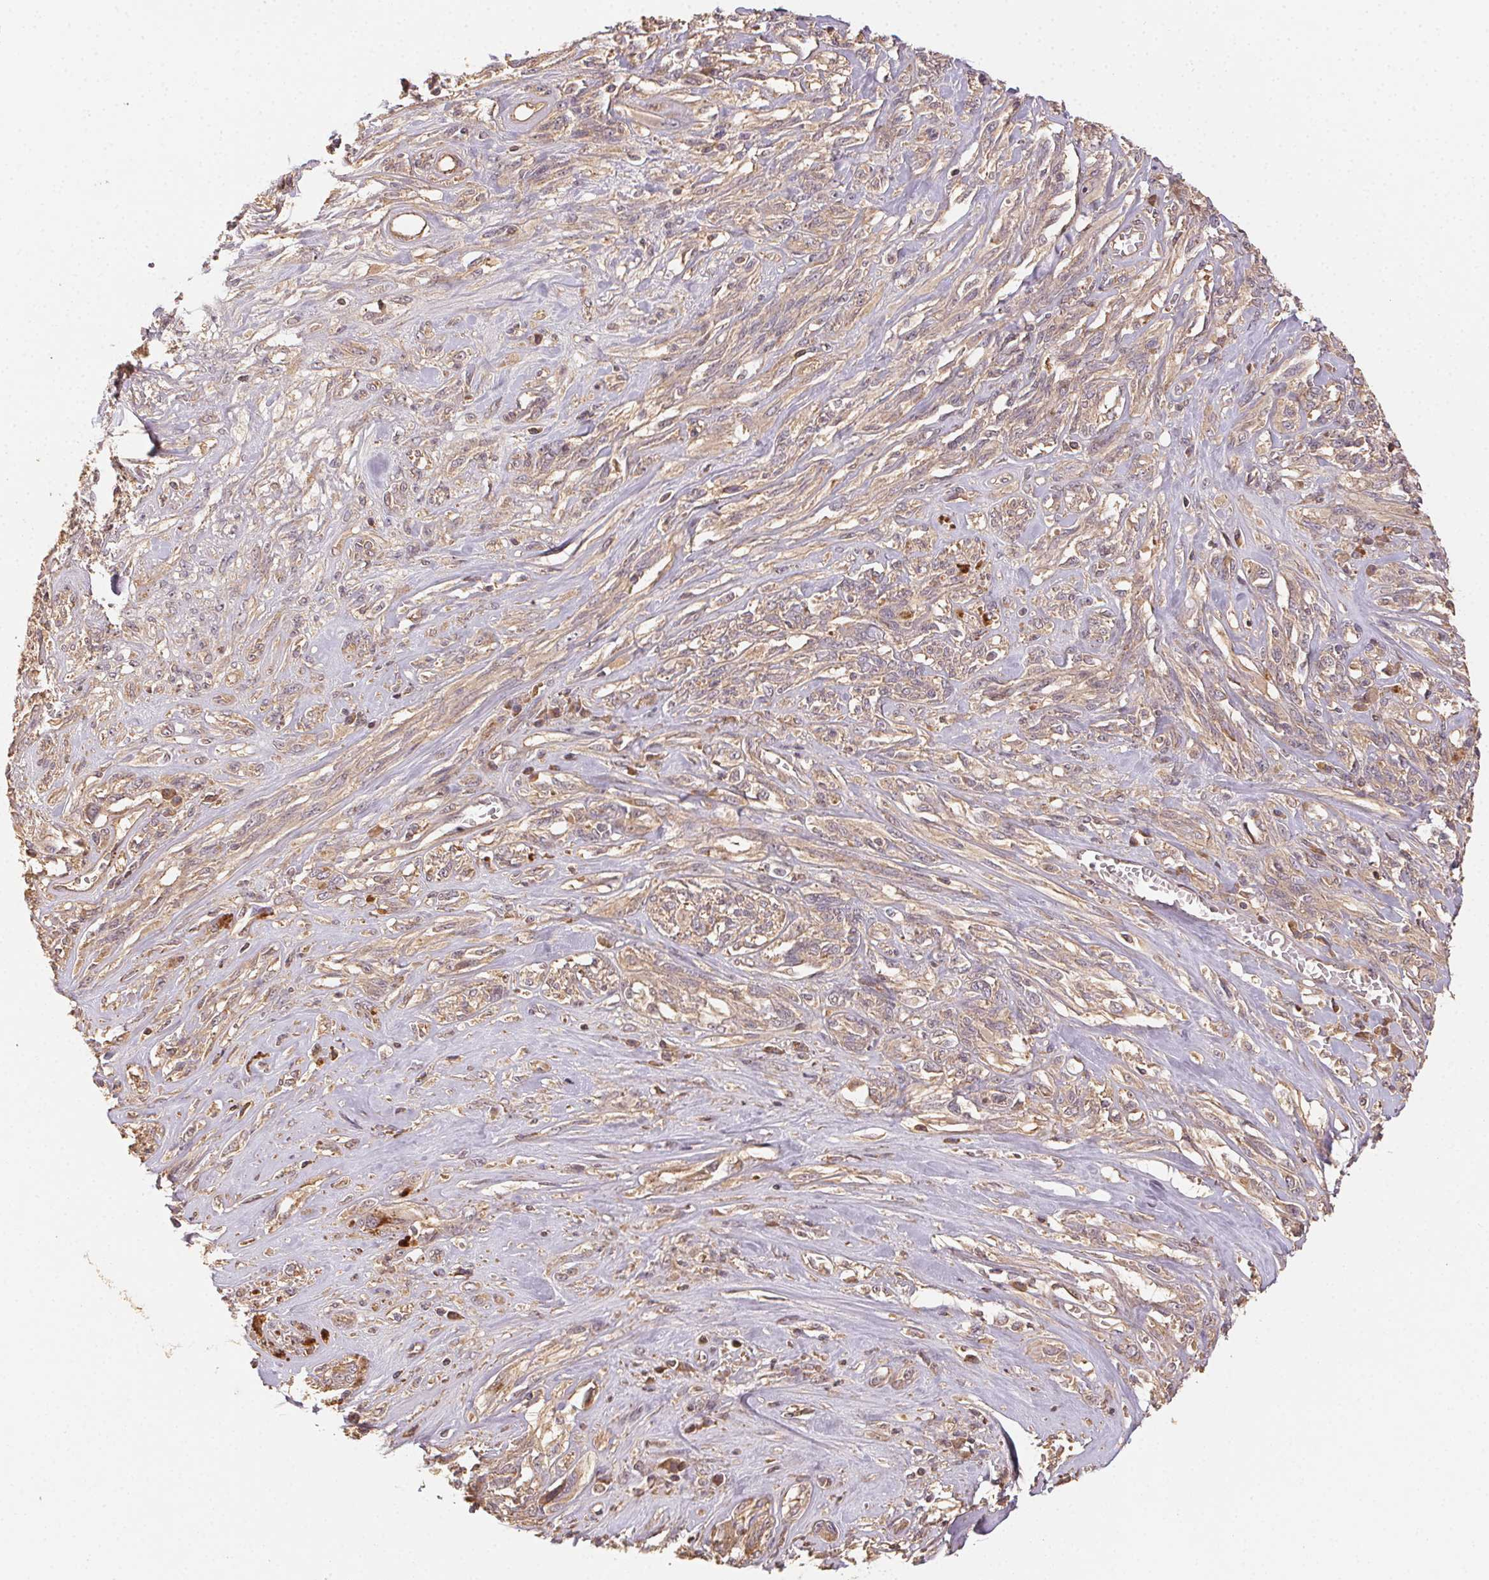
{"staining": {"intensity": "weak", "quantity": ">75%", "location": "cytoplasmic/membranous"}, "tissue": "melanoma", "cell_type": "Tumor cells", "image_type": "cancer", "snomed": [{"axis": "morphology", "description": "Malignant melanoma, NOS"}, {"axis": "topography", "description": "Skin"}], "caption": "Approximately >75% of tumor cells in malignant melanoma display weak cytoplasmic/membranous protein expression as visualized by brown immunohistochemical staining.", "gene": "RALA", "patient": {"sex": "female", "age": 91}}